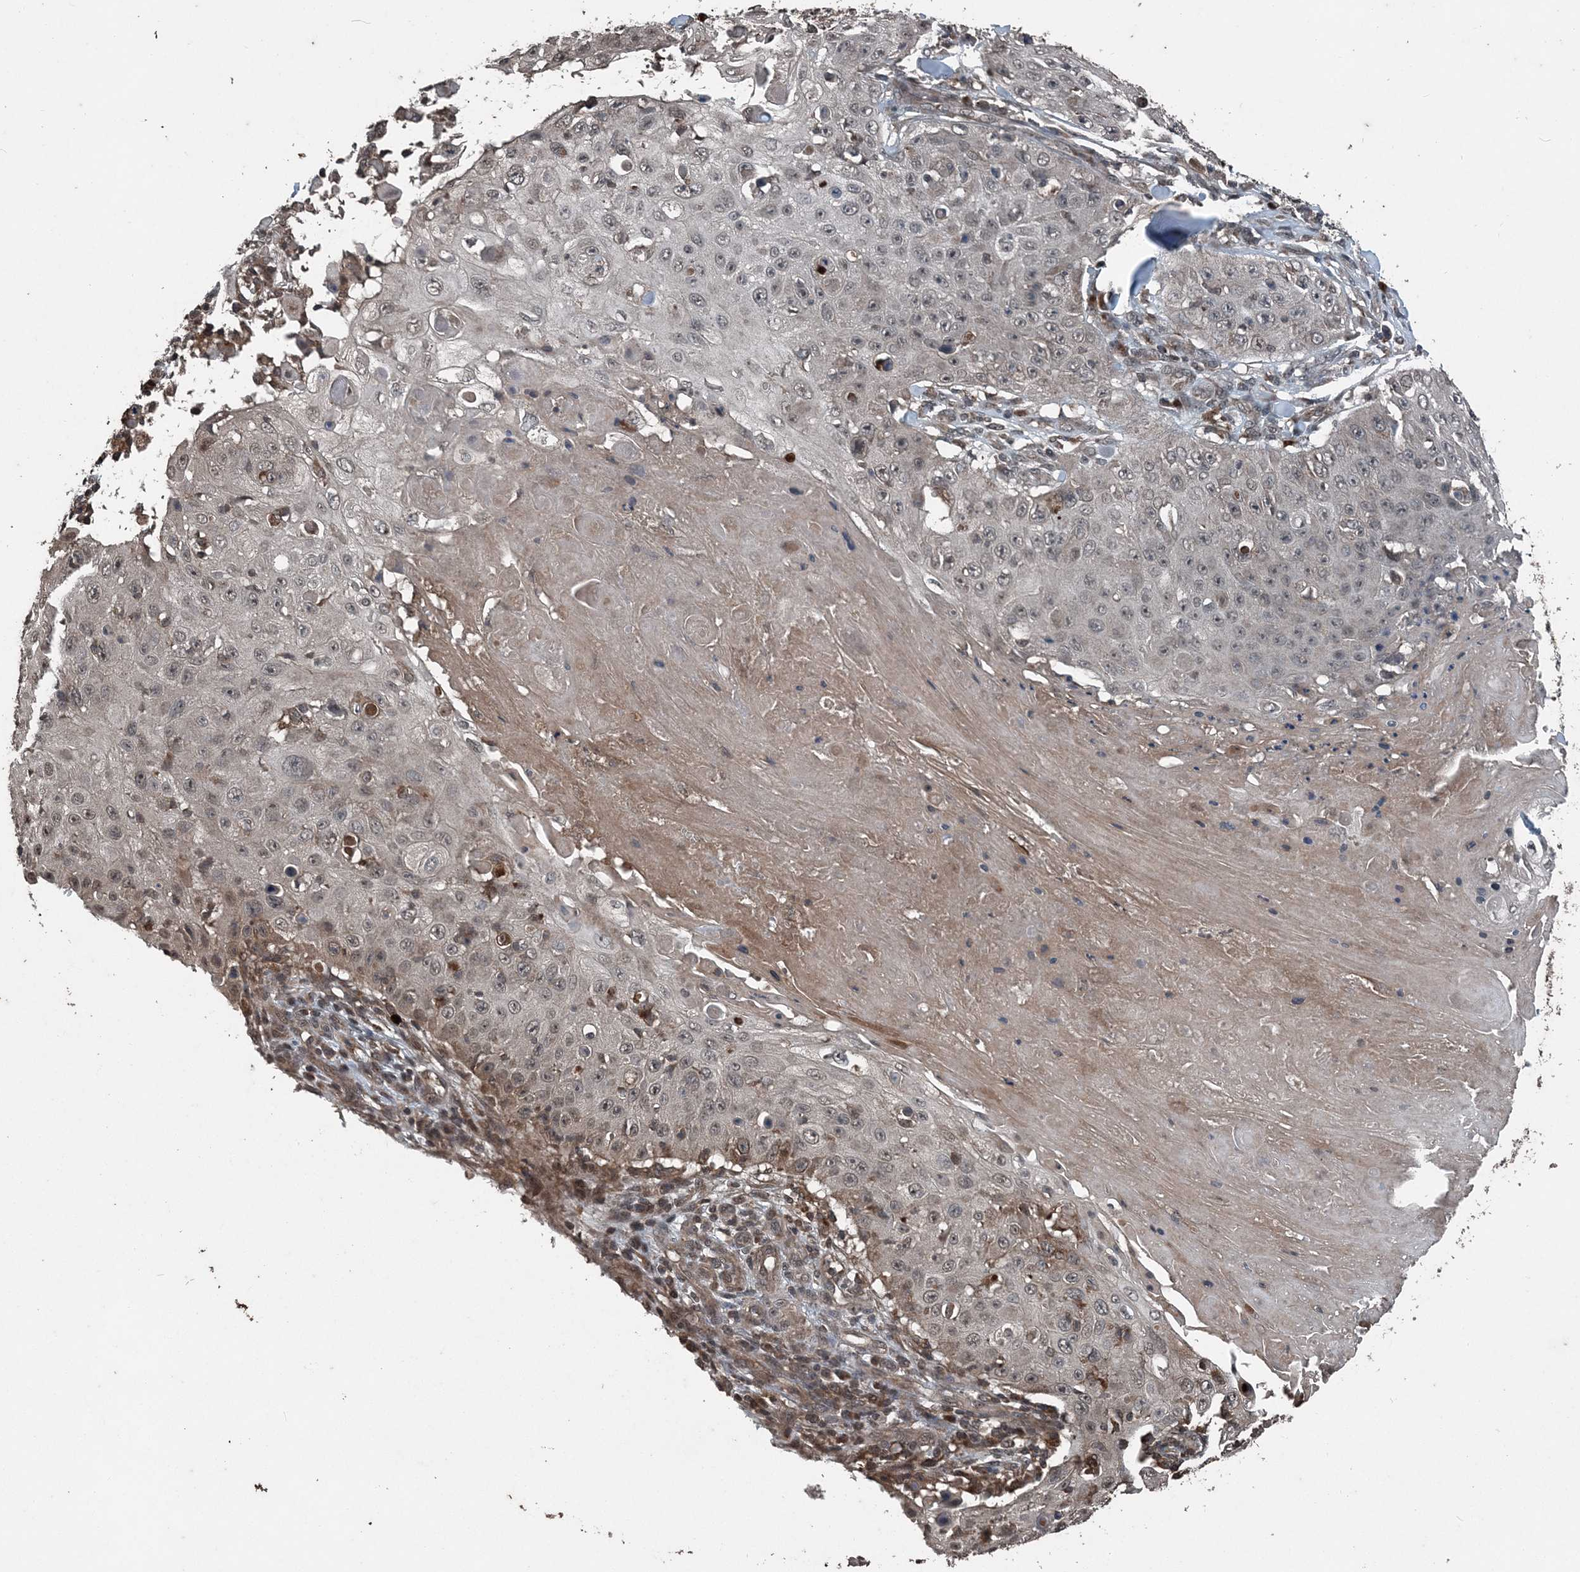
{"staining": {"intensity": "weak", "quantity": "25%-75%", "location": "cytoplasmic/membranous,nuclear"}, "tissue": "skin cancer", "cell_type": "Tumor cells", "image_type": "cancer", "snomed": [{"axis": "morphology", "description": "Squamous cell carcinoma, NOS"}, {"axis": "topography", "description": "Skin"}], "caption": "Skin cancer (squamous cell carcinoma) stained with immunohistochemistry (IHC) reveals weak cytoplasmic/membranous and nuclear expression in about 25%-75% of tumor cells.", "gene": "CFL1", "patient": {"sex": "male", "age": 86}}